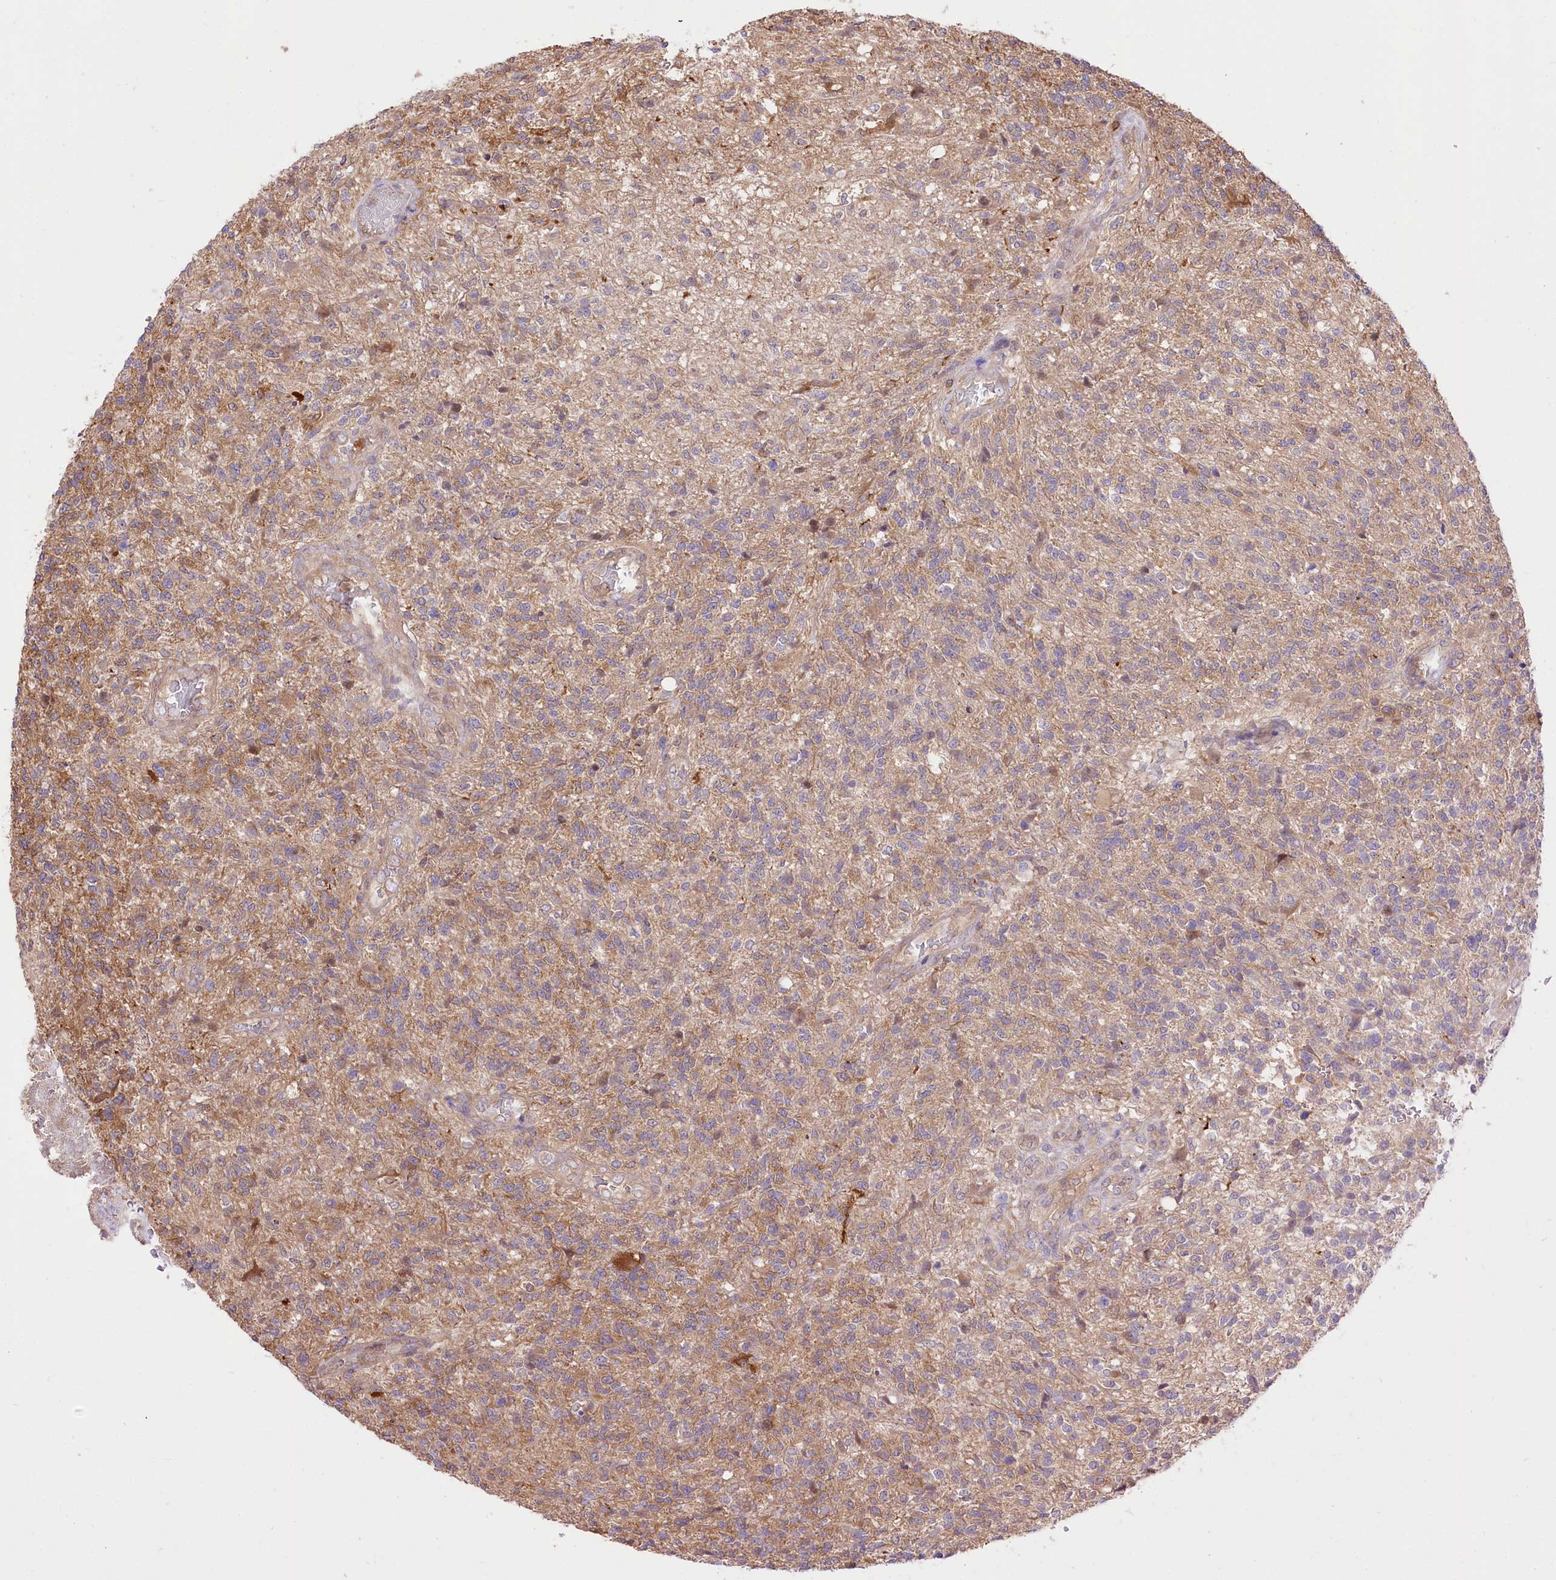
{"staining": {"intensity": "weak", "quantity": ">75%", "location": "cytoplasmic/membranous"}, "tissue": "glioma", "cell_type": "Tumor cells", "image_type": "cancer", "snomed": [{"axis": "morphology", "description": "Glioma, malignant, High grade"}, {"axis": "topography", "description": "Brain"}], "caption": "The image shows immunohistochemical staining of malignant high-grade glioma. There is weak cytoplasmic/membranous positivity is seen in about >75% of tumor cells. (IHC, brightfield microscopy, high magnification).", "gene": "UGP2", "patient": {"sex": "male", "age": 56}}